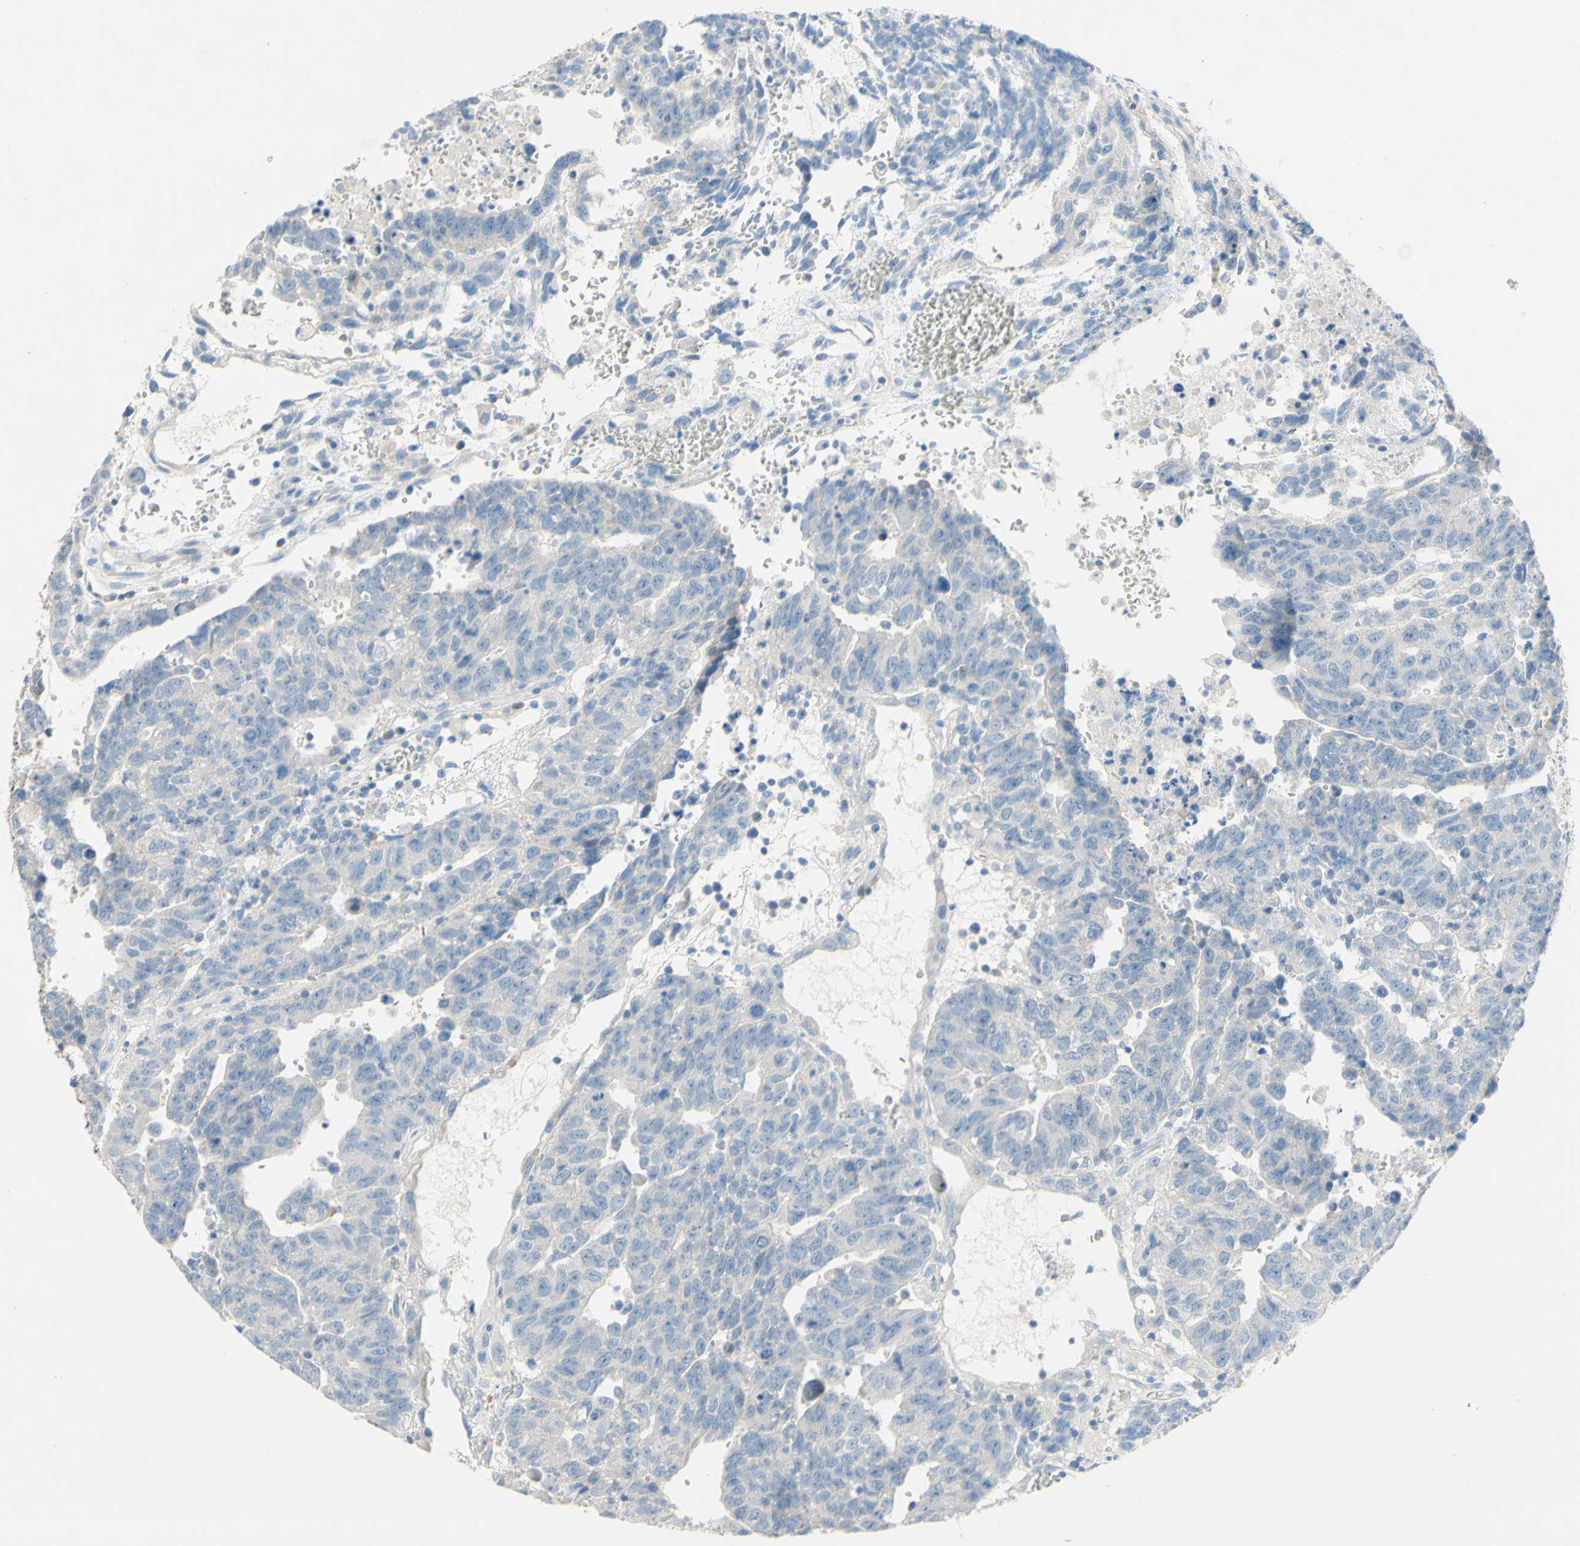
{"staining": {"intensity": "negative", "quantity": "none", "location": "none"}, "tissue": "testis cancer", "cell_type": "Tumor cells", "image_type": "cancer", "snomed": [{"axis": "morphology", "description": "Seminoma, NOS"}, {"axis": "morphology", "description": "Carcinoma, Embryonal, NOS"}, {"axis": "topography", "description": "Testis"}], "caption": "IHC of human testis cancer exhibits no staining in tumor cells.", "gene": "ACADL", "patient": {"sex": "male", "age": 52}}